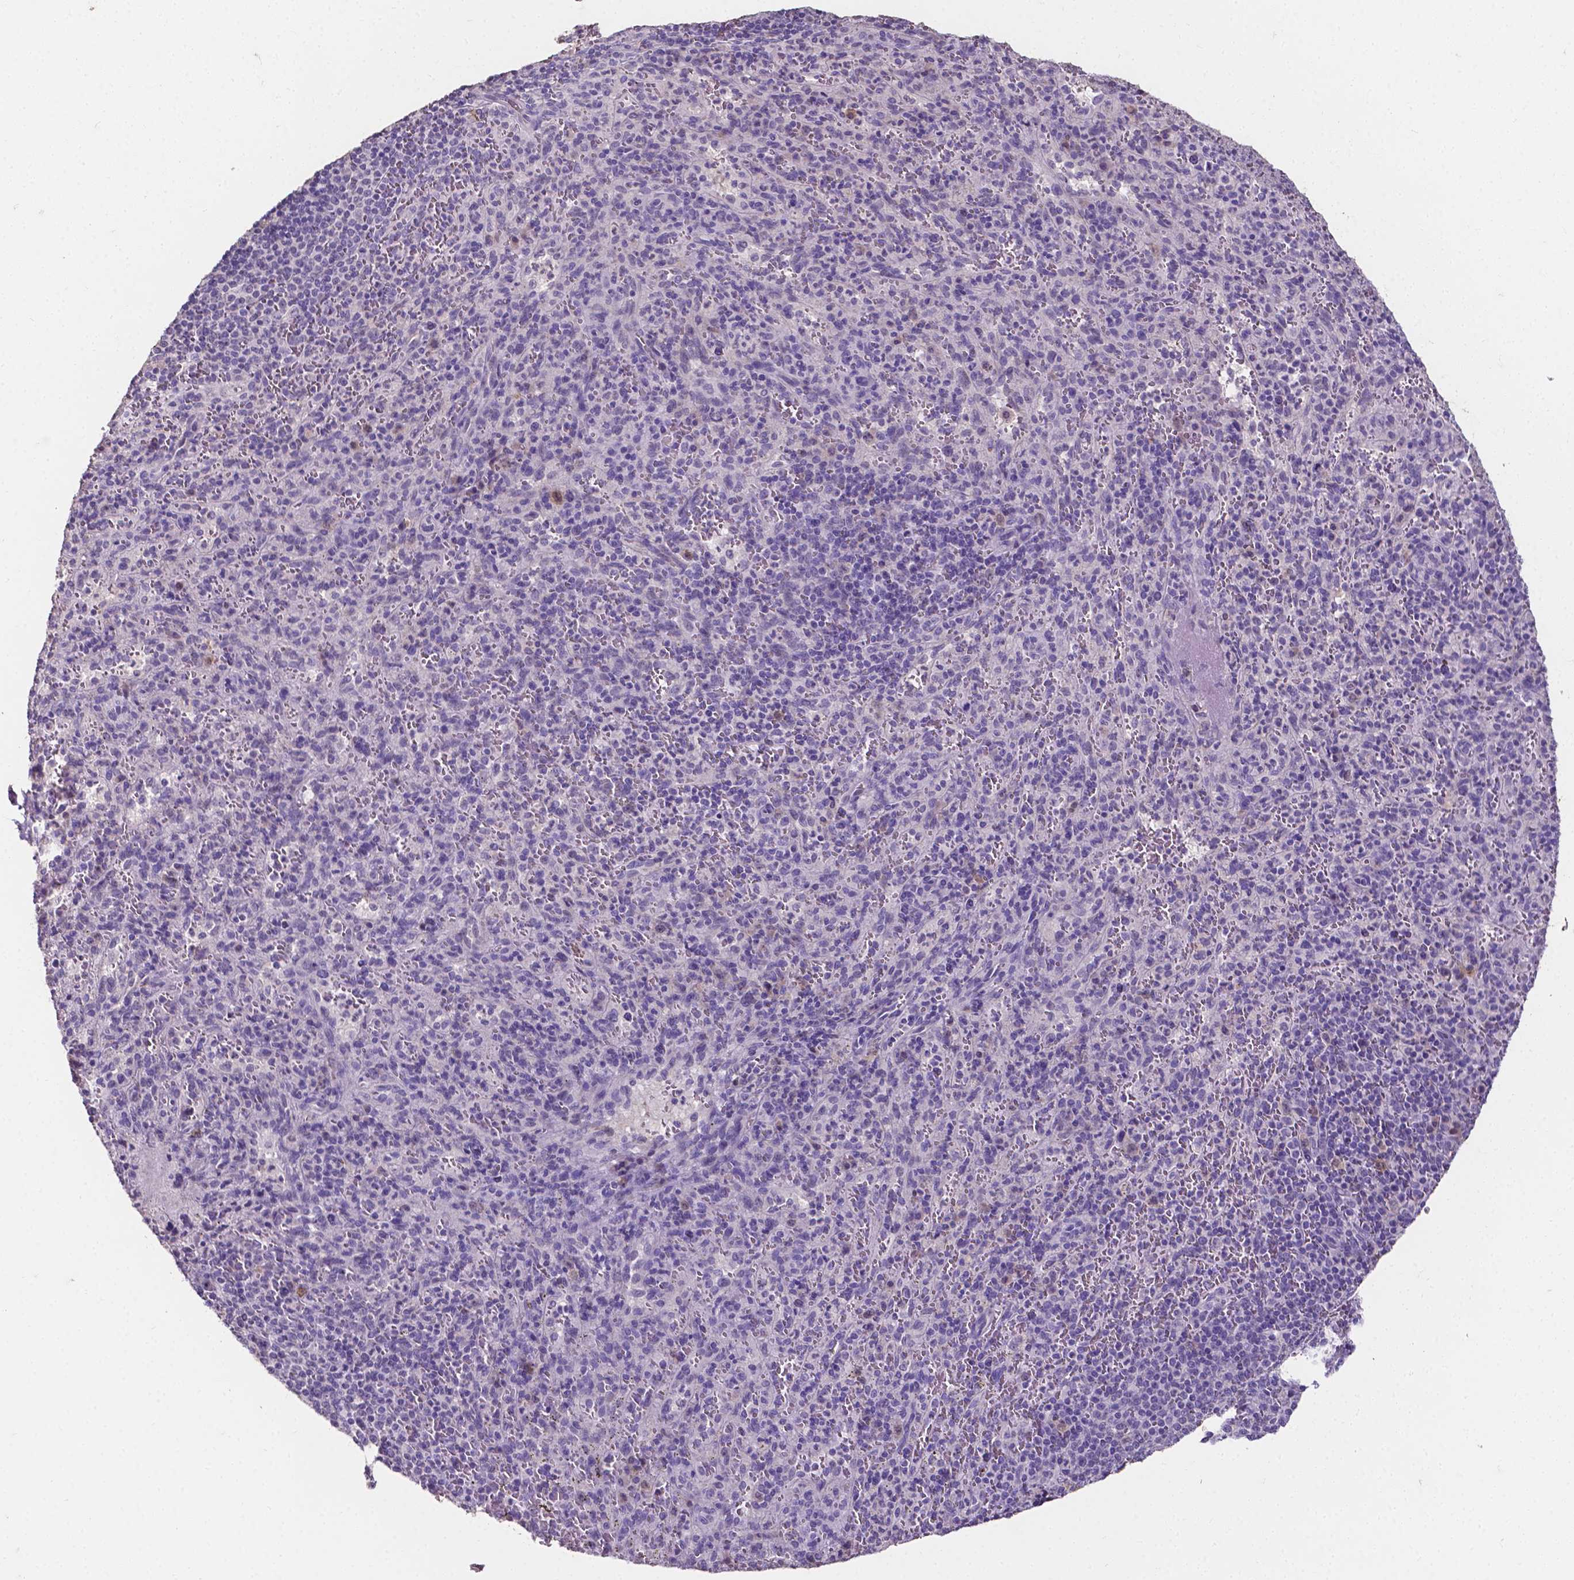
{"staining": {"intensity": "negative", "quantity": "none", "location": "none"}, "tissue": "spleen", "cell_type": "Cells in red pulp", "image_type": "normal", "snomed": [{"axis": "morphology", "description": "Normal tissue, NOS"}, {"axis": "topography", "description": "Spleen"}], "caption": "Immunohistochemistry micrograph of normal spleen stained for a protein (brown), which displays no expression in cells in red pulp.", "gene": "PSAT1", "patient": {"sex": "male", "age": 57}}